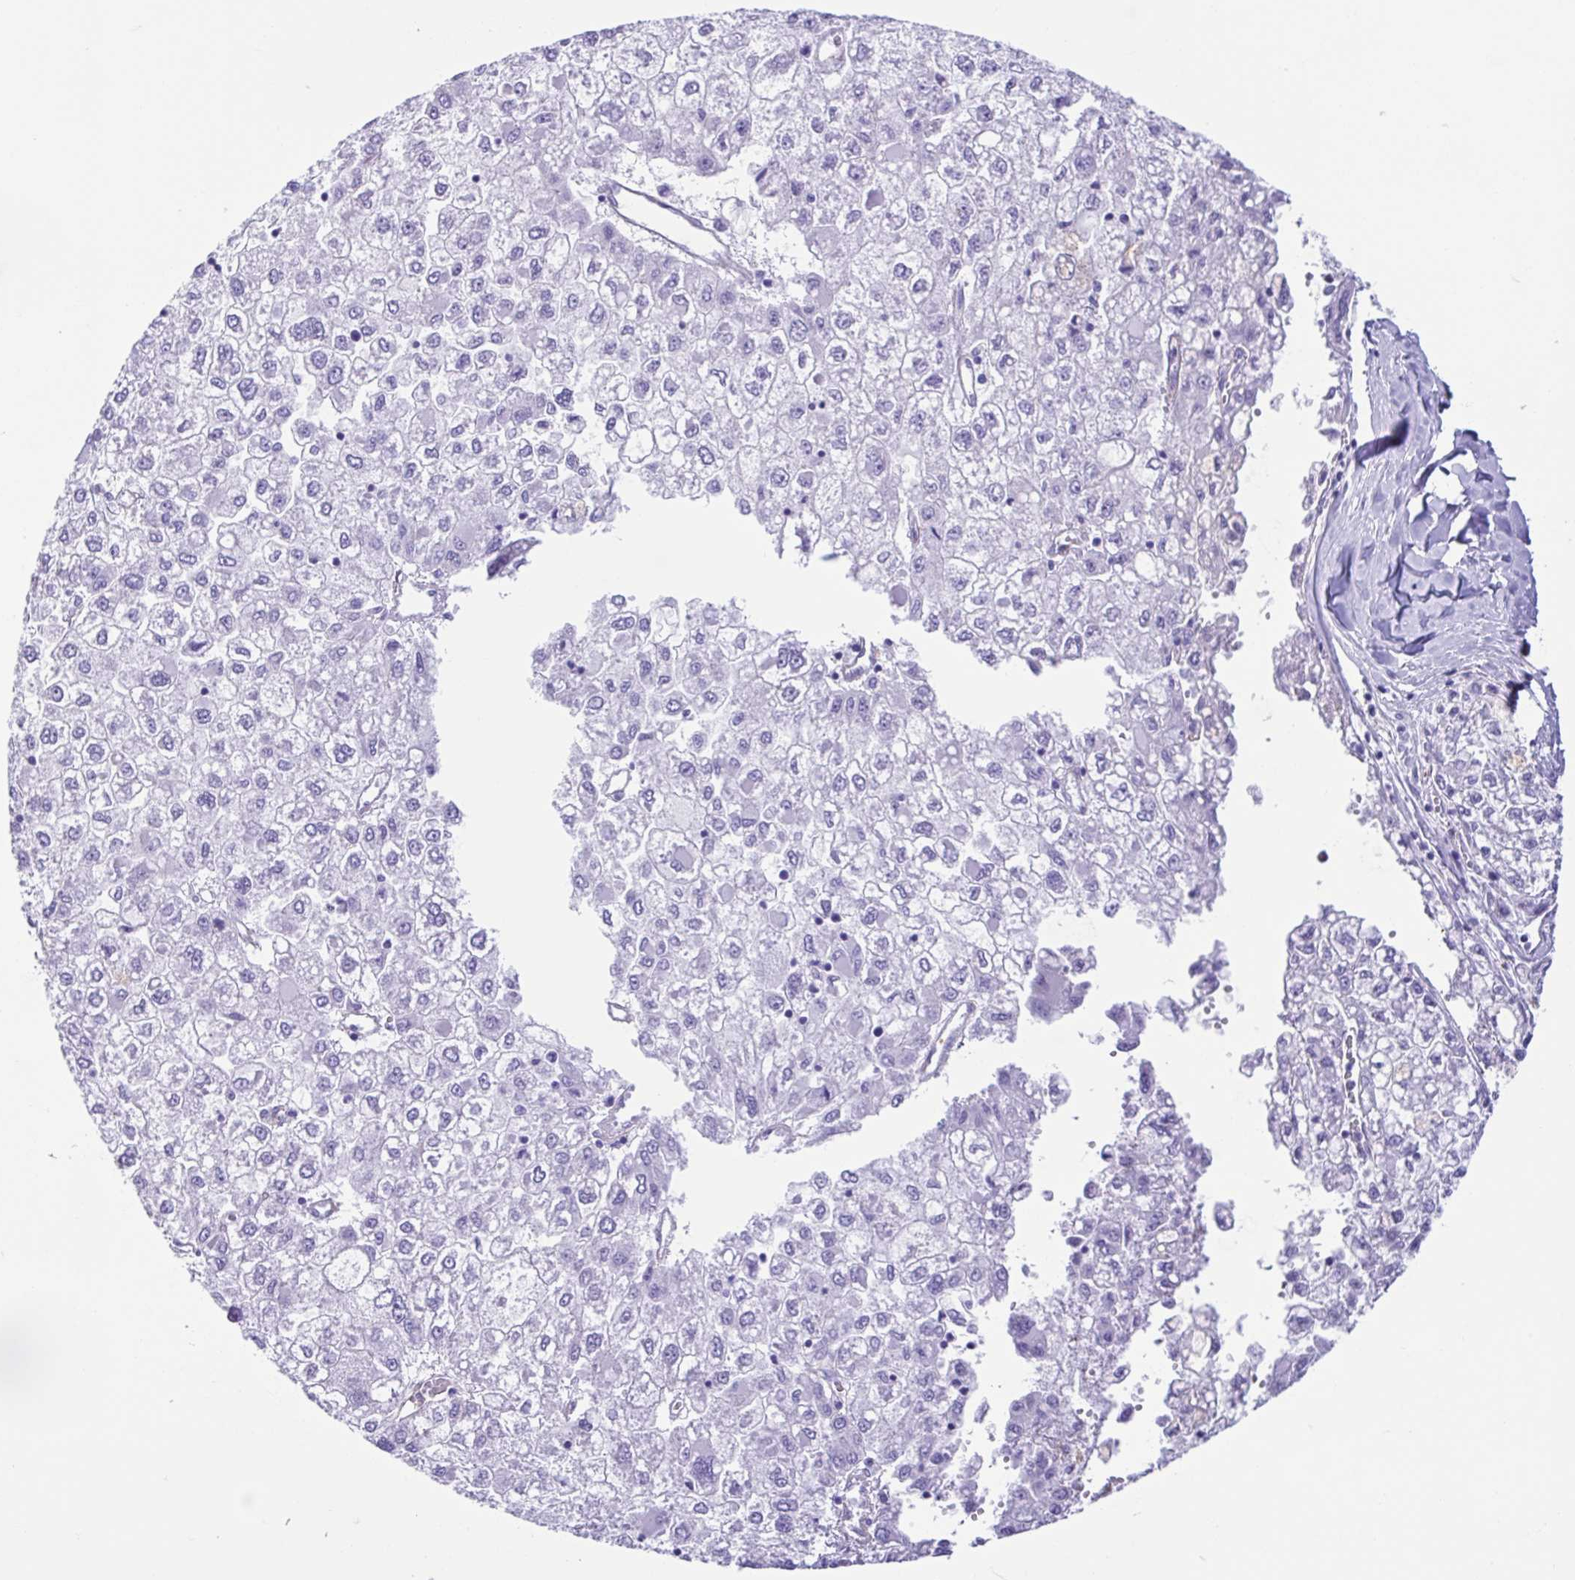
{"staining": {"intensity": "negative", "quantity": "none", "location": "none"}, "tissue": "liver cancer", "cell_type": "Tumor cells", "image_type": "cancer", "snomed": [{"axis": "morphology", "description": "Carcinoma, Hepatocellular, NOS"}, {"axis": "topography", "description": "Liver"}], "caption": "There is no significant expression in tumor cells of hepatocellular carcinoma (liver).", "gene": "CYP11B1", "patient": {"sex": "male", "age": 40}}